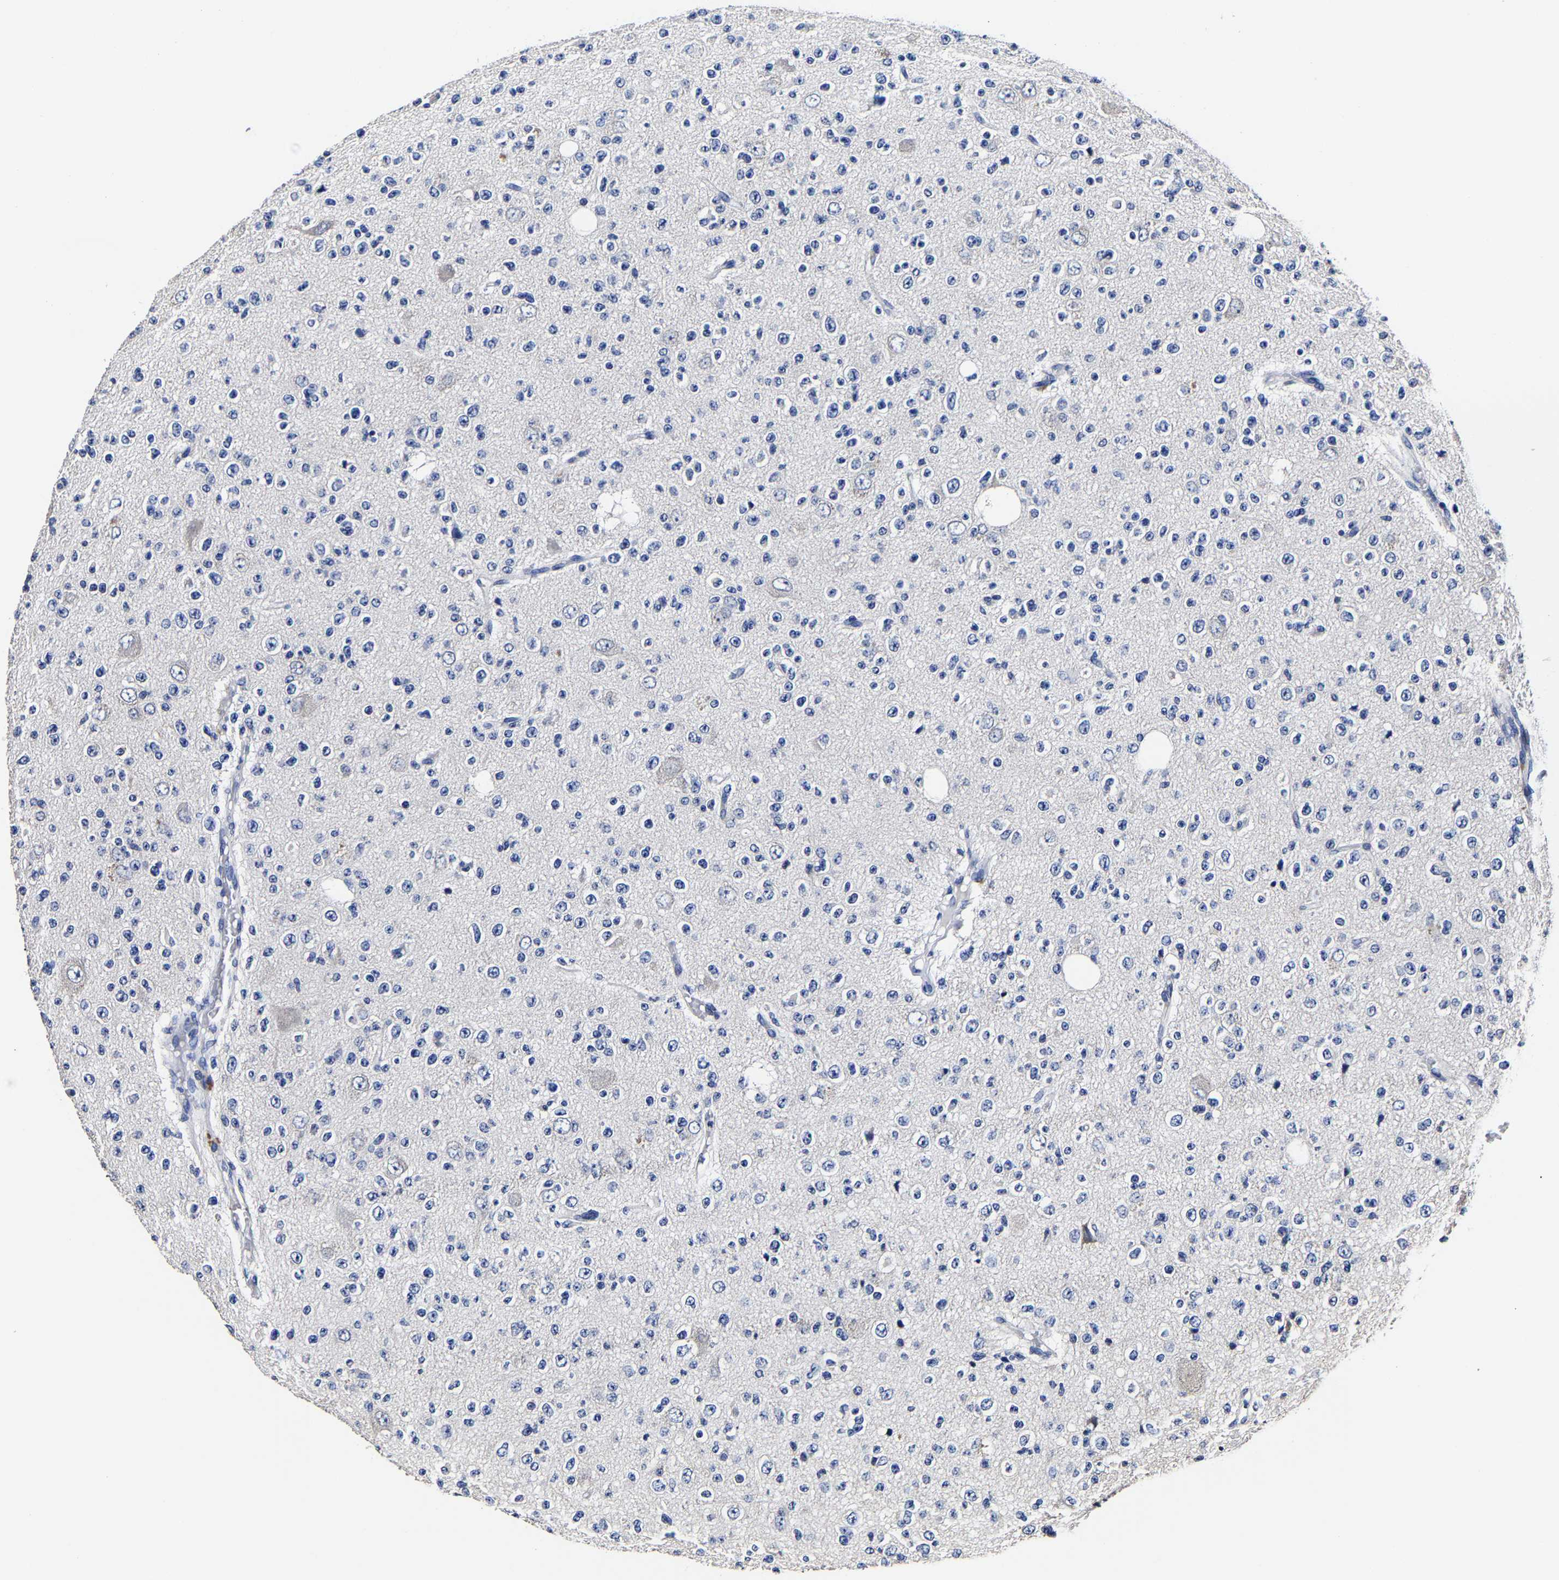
{"staining": {"intensity": "negative", "quantity": "none", "location": "none"}, "tissue": "glioma", "cell_type": "Tumor cells", "image_type": "cancer", "snomed": [{"axis": "morphology", "description": "Glioma, malignant, High grade"}, {"axis": "topography", "description": "pancreas cauda"}], "caption": "DAB immunohistochemical staining of glioma shows no significant positivity in tumor cells.", "gene": "AKAP4", "patient": {"sex": "male", "age": 60}}